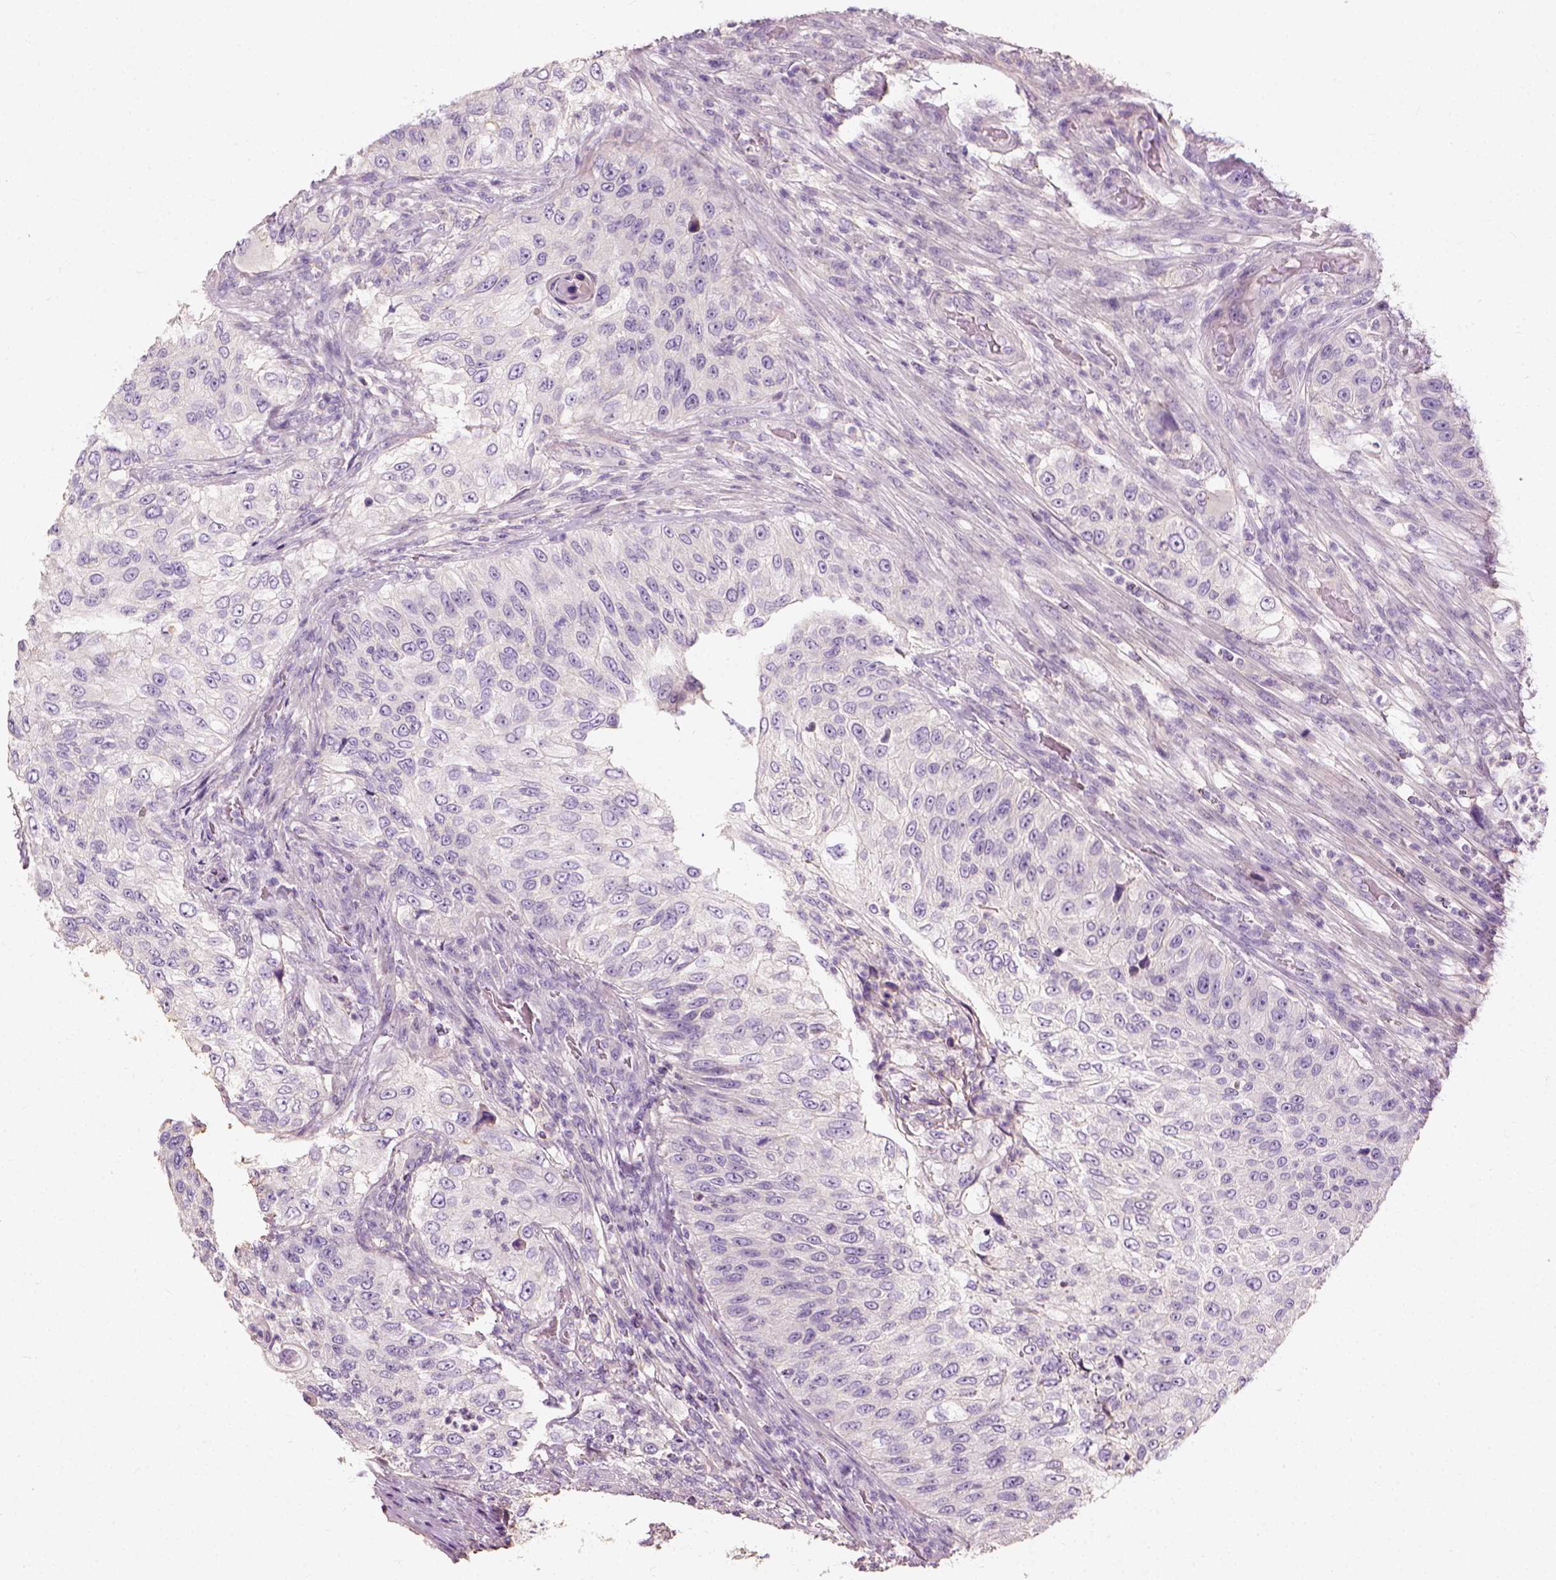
{"staining": {"intensity": "negative", "quantity": "none", "location": "none"}, "tissue": "urothelial cancer", "cell_type": "Tumor cells", "image_type": "cancer", "snomed": [{"axis": "morphology", "description": "Urothelial carcinoma, High grade"}, {"axis": "topography", "description": "Urinary bladder"}], "caption": "Urothelial cancer stained for a protein using immunohistochemistry shows no expression tumor cells.", "gene": "DHCR24", "patient": {"sex": "female", "age": 60}}